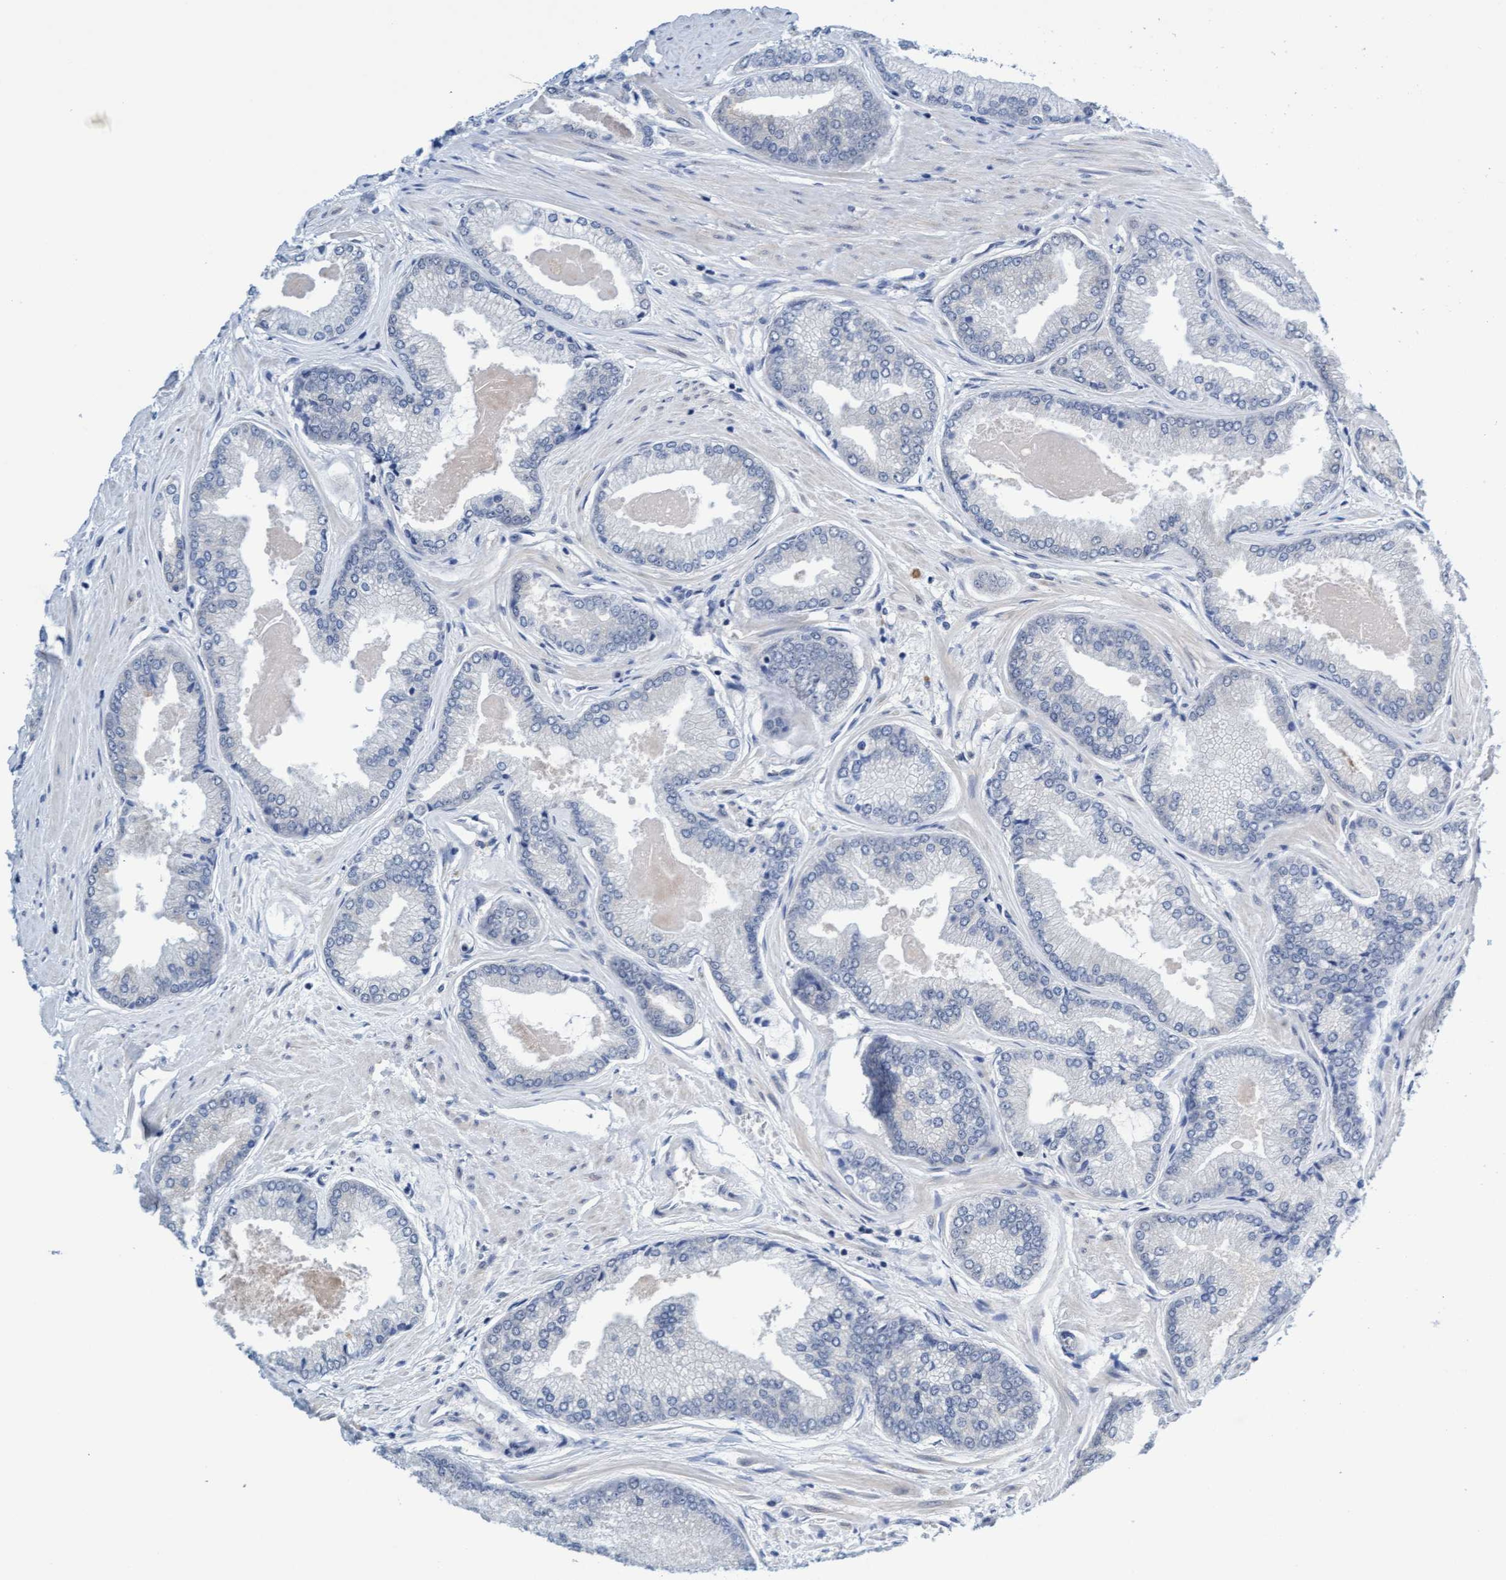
{"staining": {"intensity": "negative", "quantity": "none", "location": "none"}, "tissue": "prostate cancer", "cell_type": "Tumor cells", "image_type": "cancer", "snomed": [{"axis": "morphology", "description": "Adenocarcinoma, High grade"}, {"axis": "topography", "description": "Prostate"}], "caption": "Human prostate adenocarcinoma (high-grade) stained for a protein using immunohistochemistry reveals no expression in tumor cells.", "gene": "AMZ2", "patient": {"sex": "male", "age": 61}}